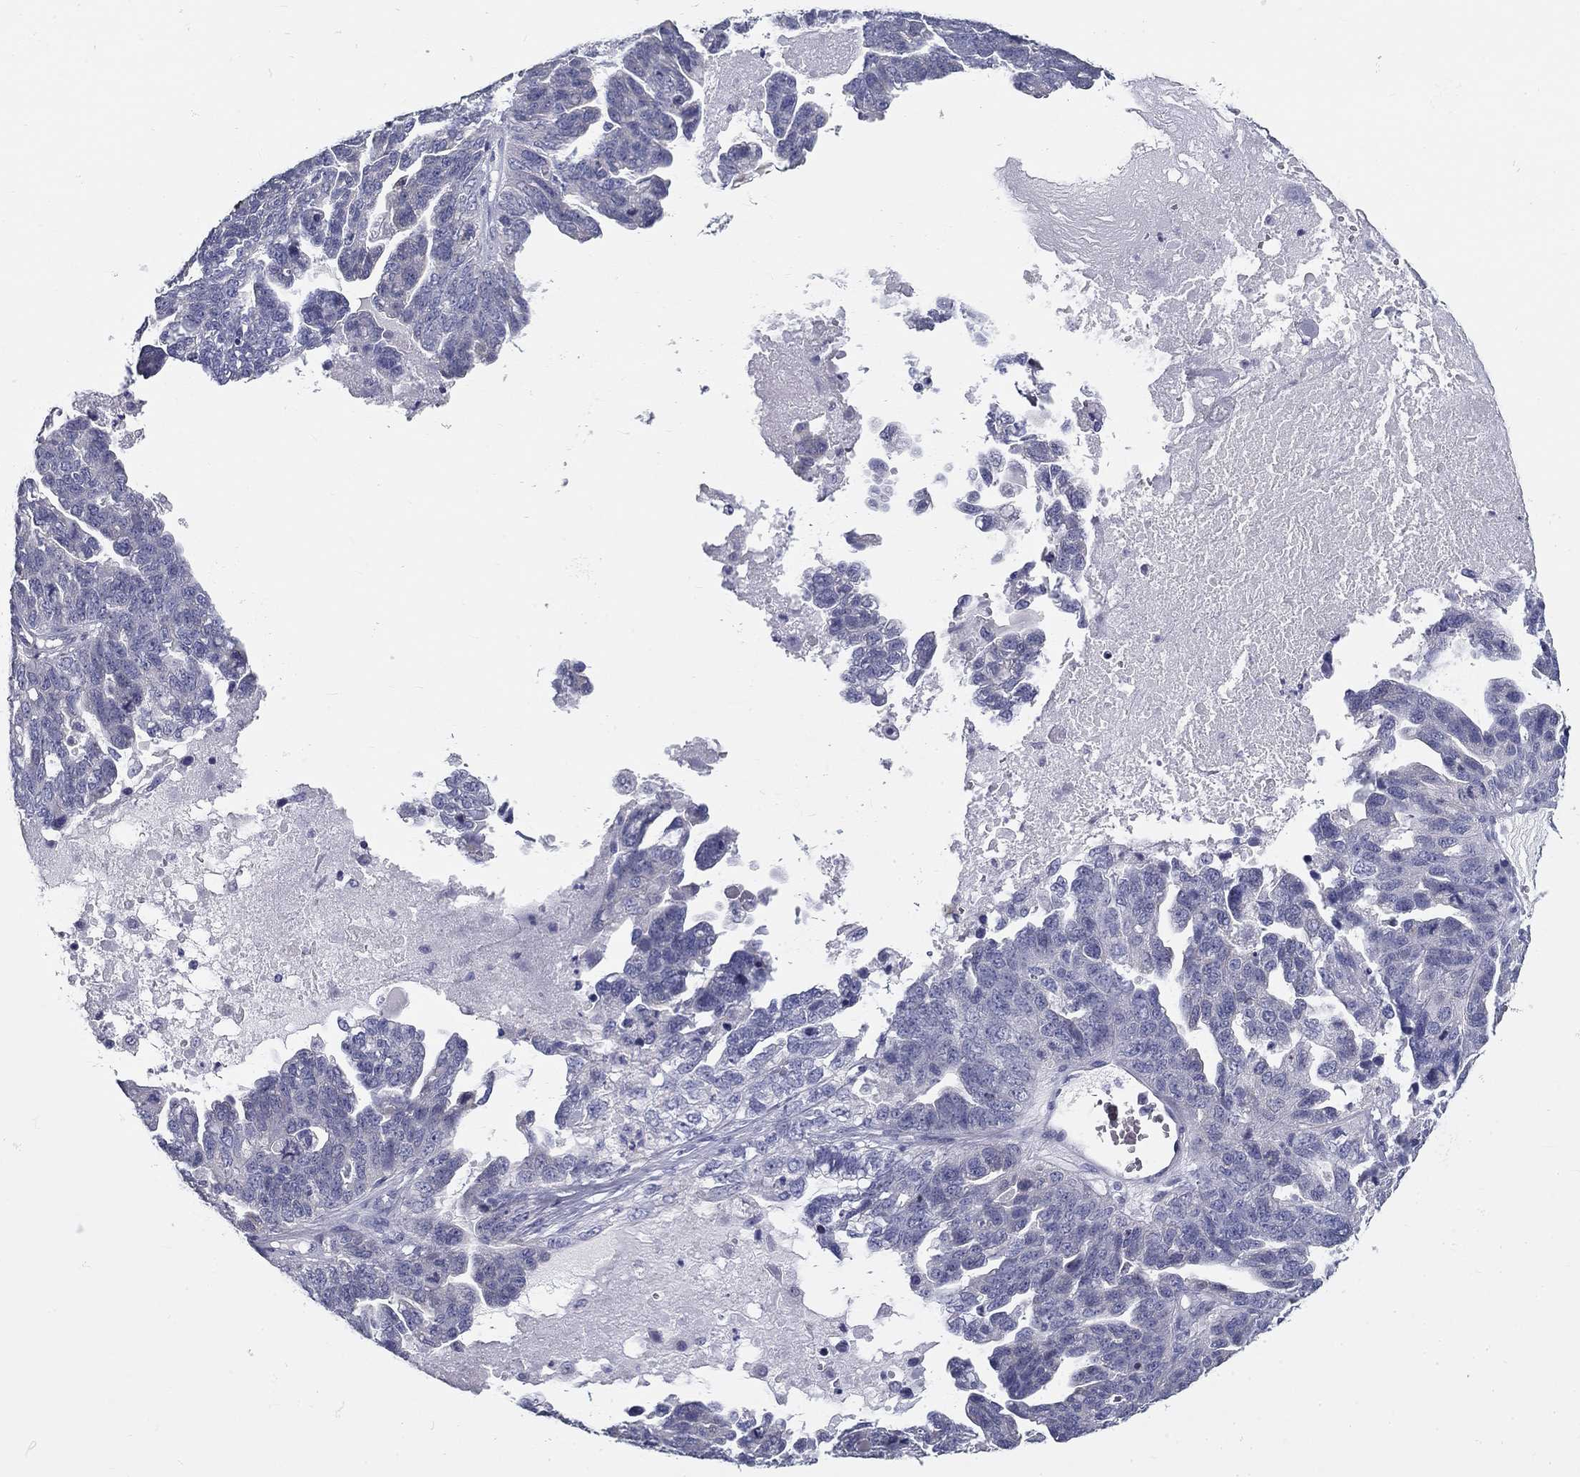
{"staining": {"intensity": "negative", "quantity": "none", "location": "none"}, "tissue": "ovarian cancer", "cell_type": "Tumor cells", "image_type": "cancer", "snomed": [{"axis": "morphology", "description": "Cystadenocarcinoma, serous, NOS"}, {"axis": "topography", "description": "Ovary"}], "caption": "This micrograph is of ovarian serous cystadenocarcinoma stained with immunohistochemistry to label a protein in brown with the nuclei are counter-stained blue. There is no positivity in tumor cells.", "gene": "GALNTL5", "patient": {"sex": "female", "age": 71}}